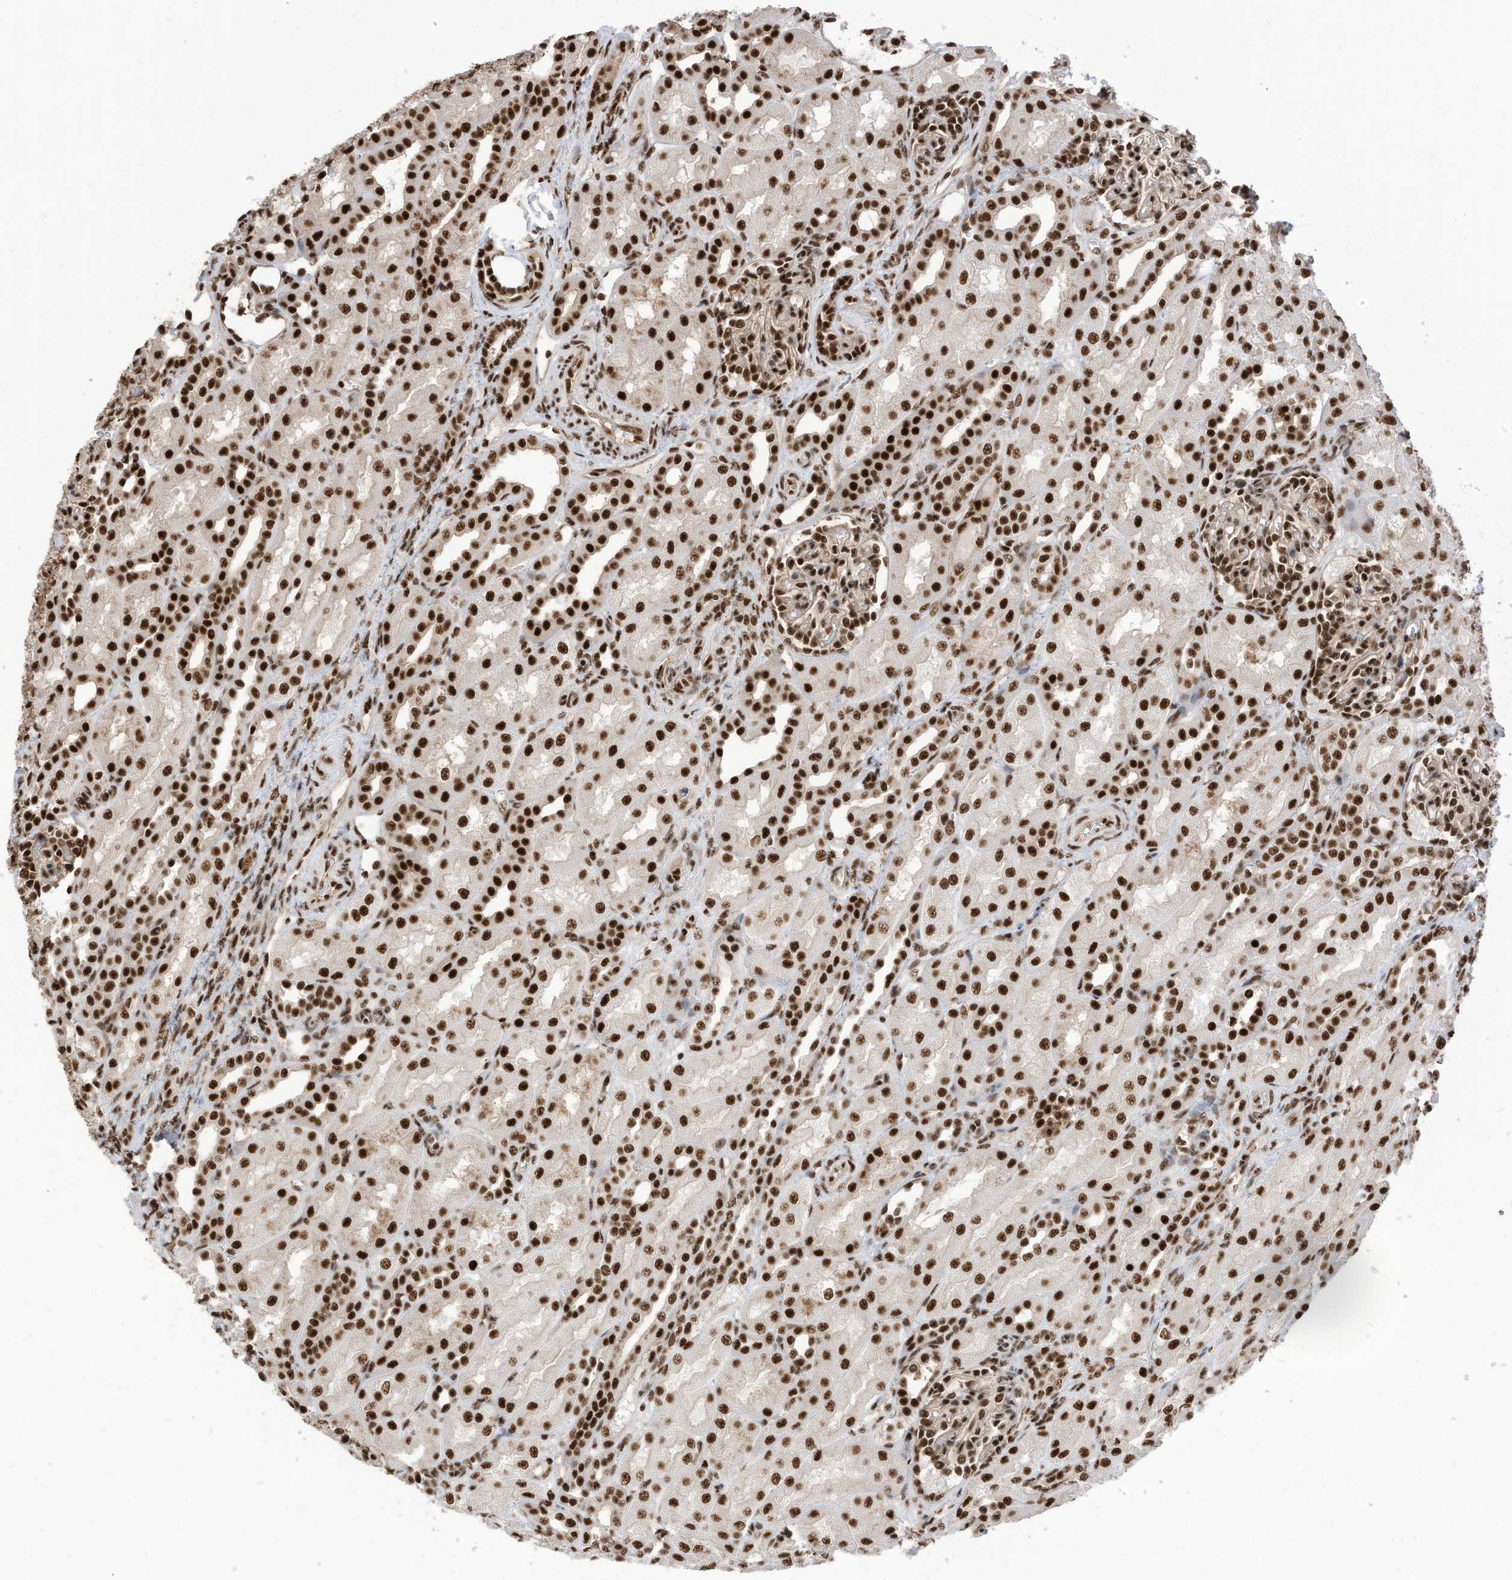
{"staining": {"intensity": "strong", "quantity": ">75%", "location": "nuclear"}, "tissue": "kidney", "cell_type": "Cells in glomeruli", "image_type": "normal", "snomed": [{"axis": "morphology", "description": "Normal tissue, NOS"}, {"axis": "morphology", "description": "Neoplasm, malignant, NOS"}, {"axis": "topography", "description": "Kidney"}], "caption": "About >75% of cells in glomeruli in benign kidney reveal strong nuclear protein staining as visualized by brown immunohistochemical staining.", "gene": "SF3A3", "patient": {"sex": "female", "age": 1}}